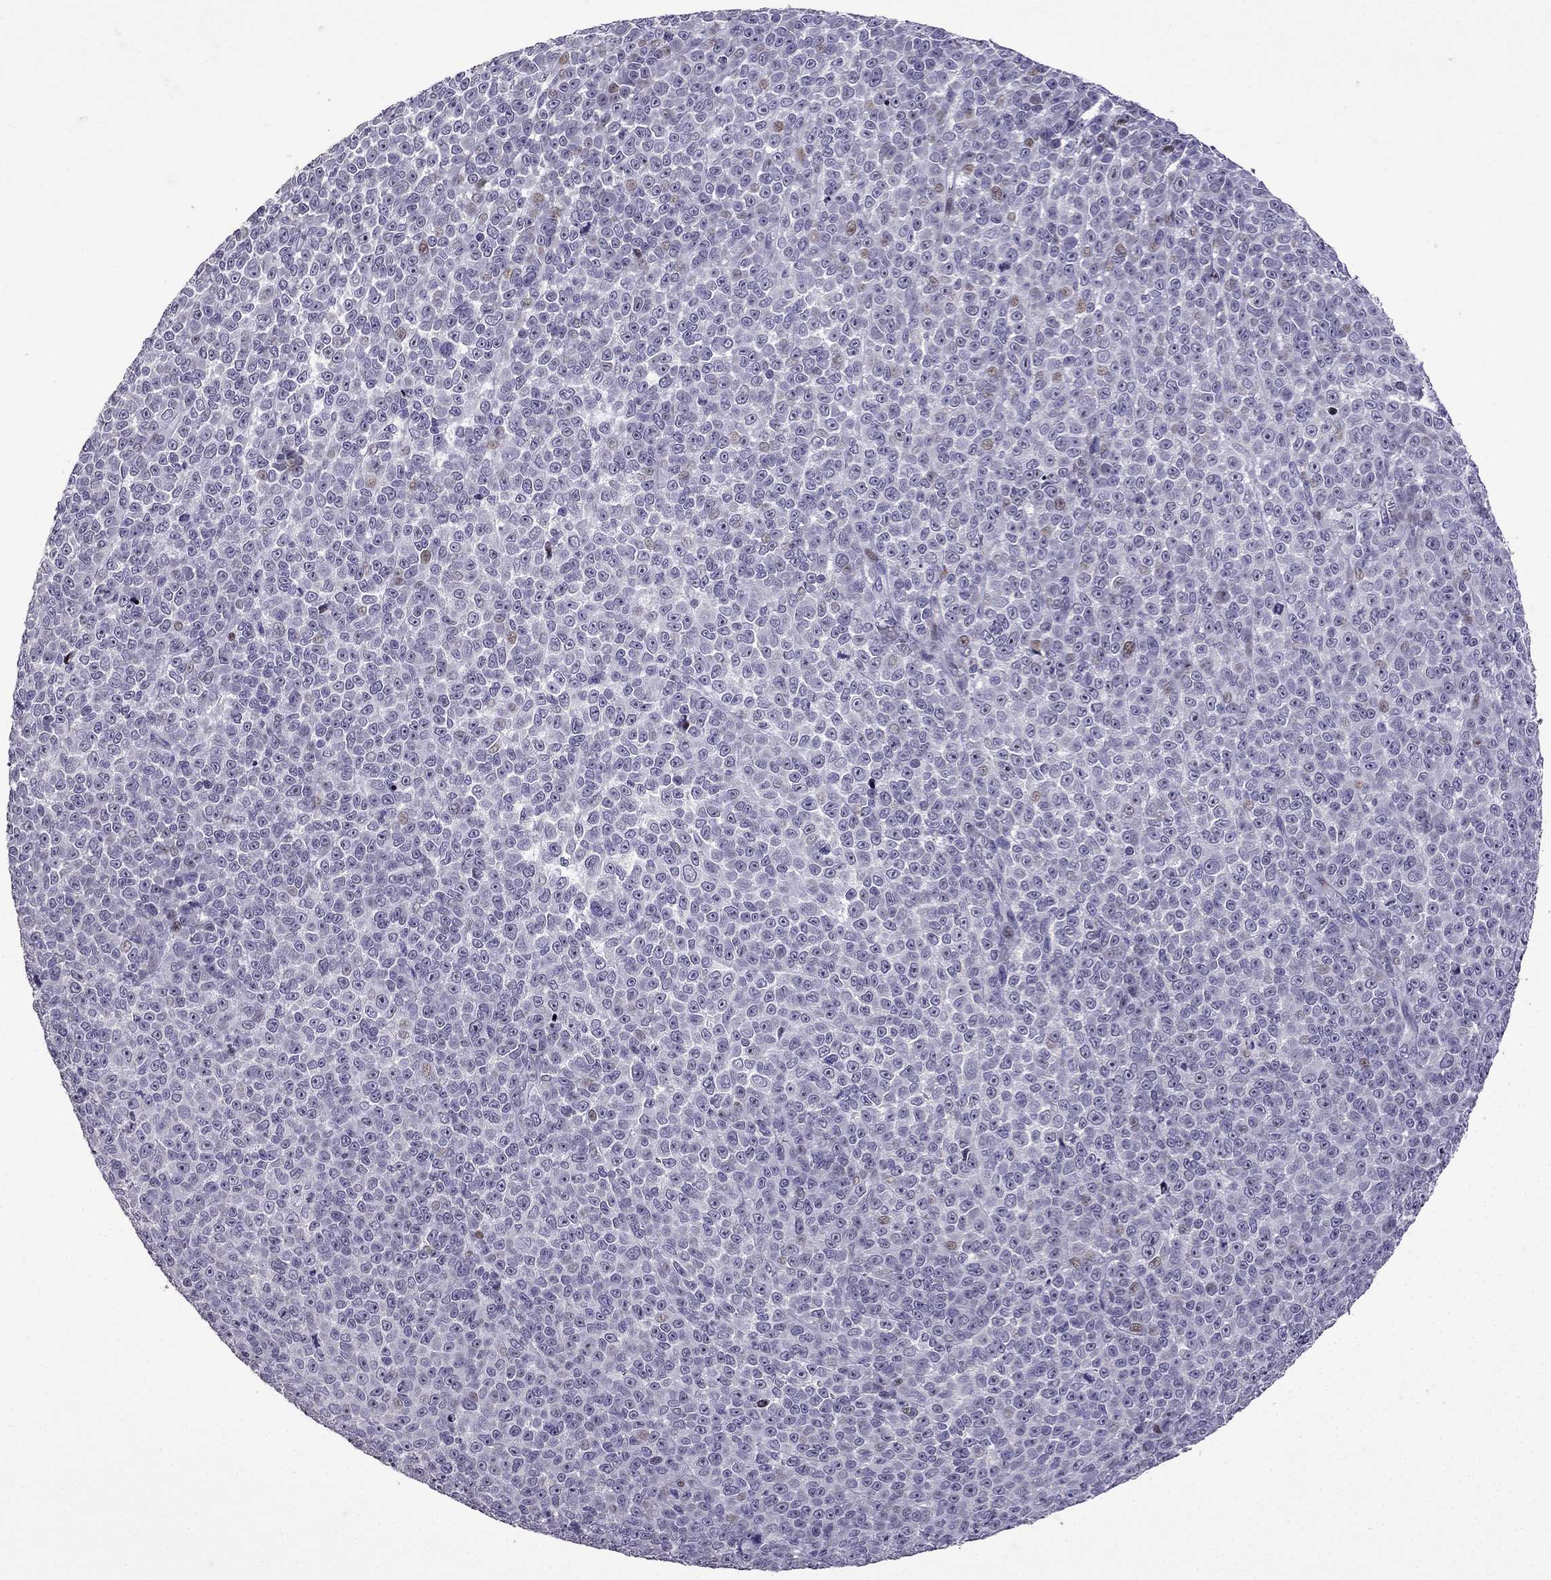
{"staining": {"intensity": "negative", "quantity": "none", "location": "none"}, "tissue": "melanoma", "cell_type": "Tumor cells", "image_type": "cancer", "snomed": [{"axis": "morphology", "description": "Malignant melanoma, NOS"}, {"axis": "topography", "description": "Skin"}], "caption": "A high-resolution photomicrograph shows IHC staining of melanoma, which reveals no significant positivity in tumor cells.", "gene": "TTN", "patient": {"sex": "female", "age": 95}}